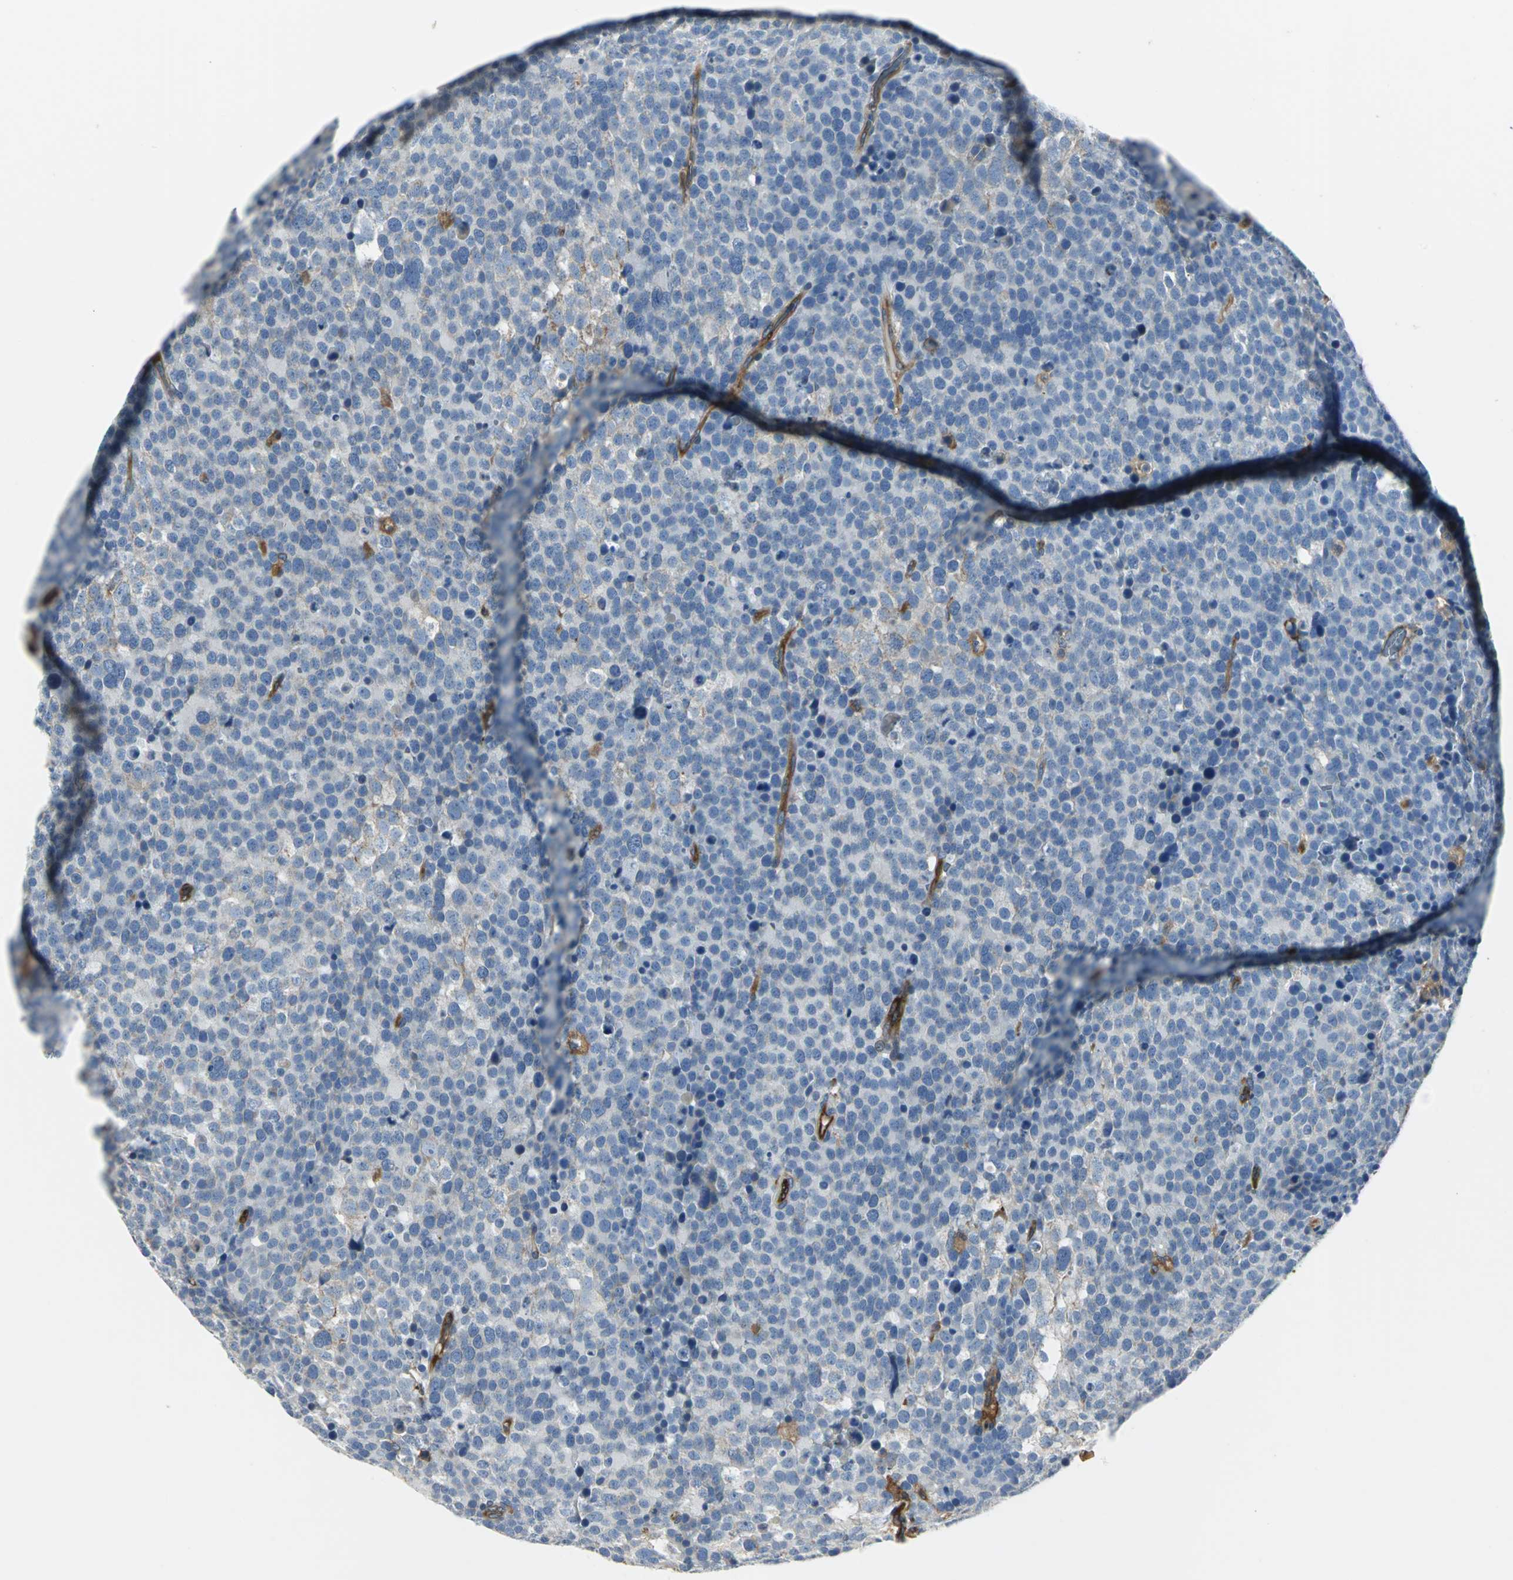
{"staining": {"intensity": "weak", "quantity": "<25%", "location": "cytoplasmic/membranous"}, "tissue": "testis cancer", "cell_type": "Tumor cells", "image_type": "cancer", "snomed": [{"axis": "morphology", "description": "Seminoma, NOS"}, {"axis": "topography", "description": "Testis"}], "caption": "Immunohistochemistry (IHC) of human testis cancer (seminoma) shows no expression in tumor cells.", "gene": "CHRNB1", "patient": {"sex": "male", "age": 71}}